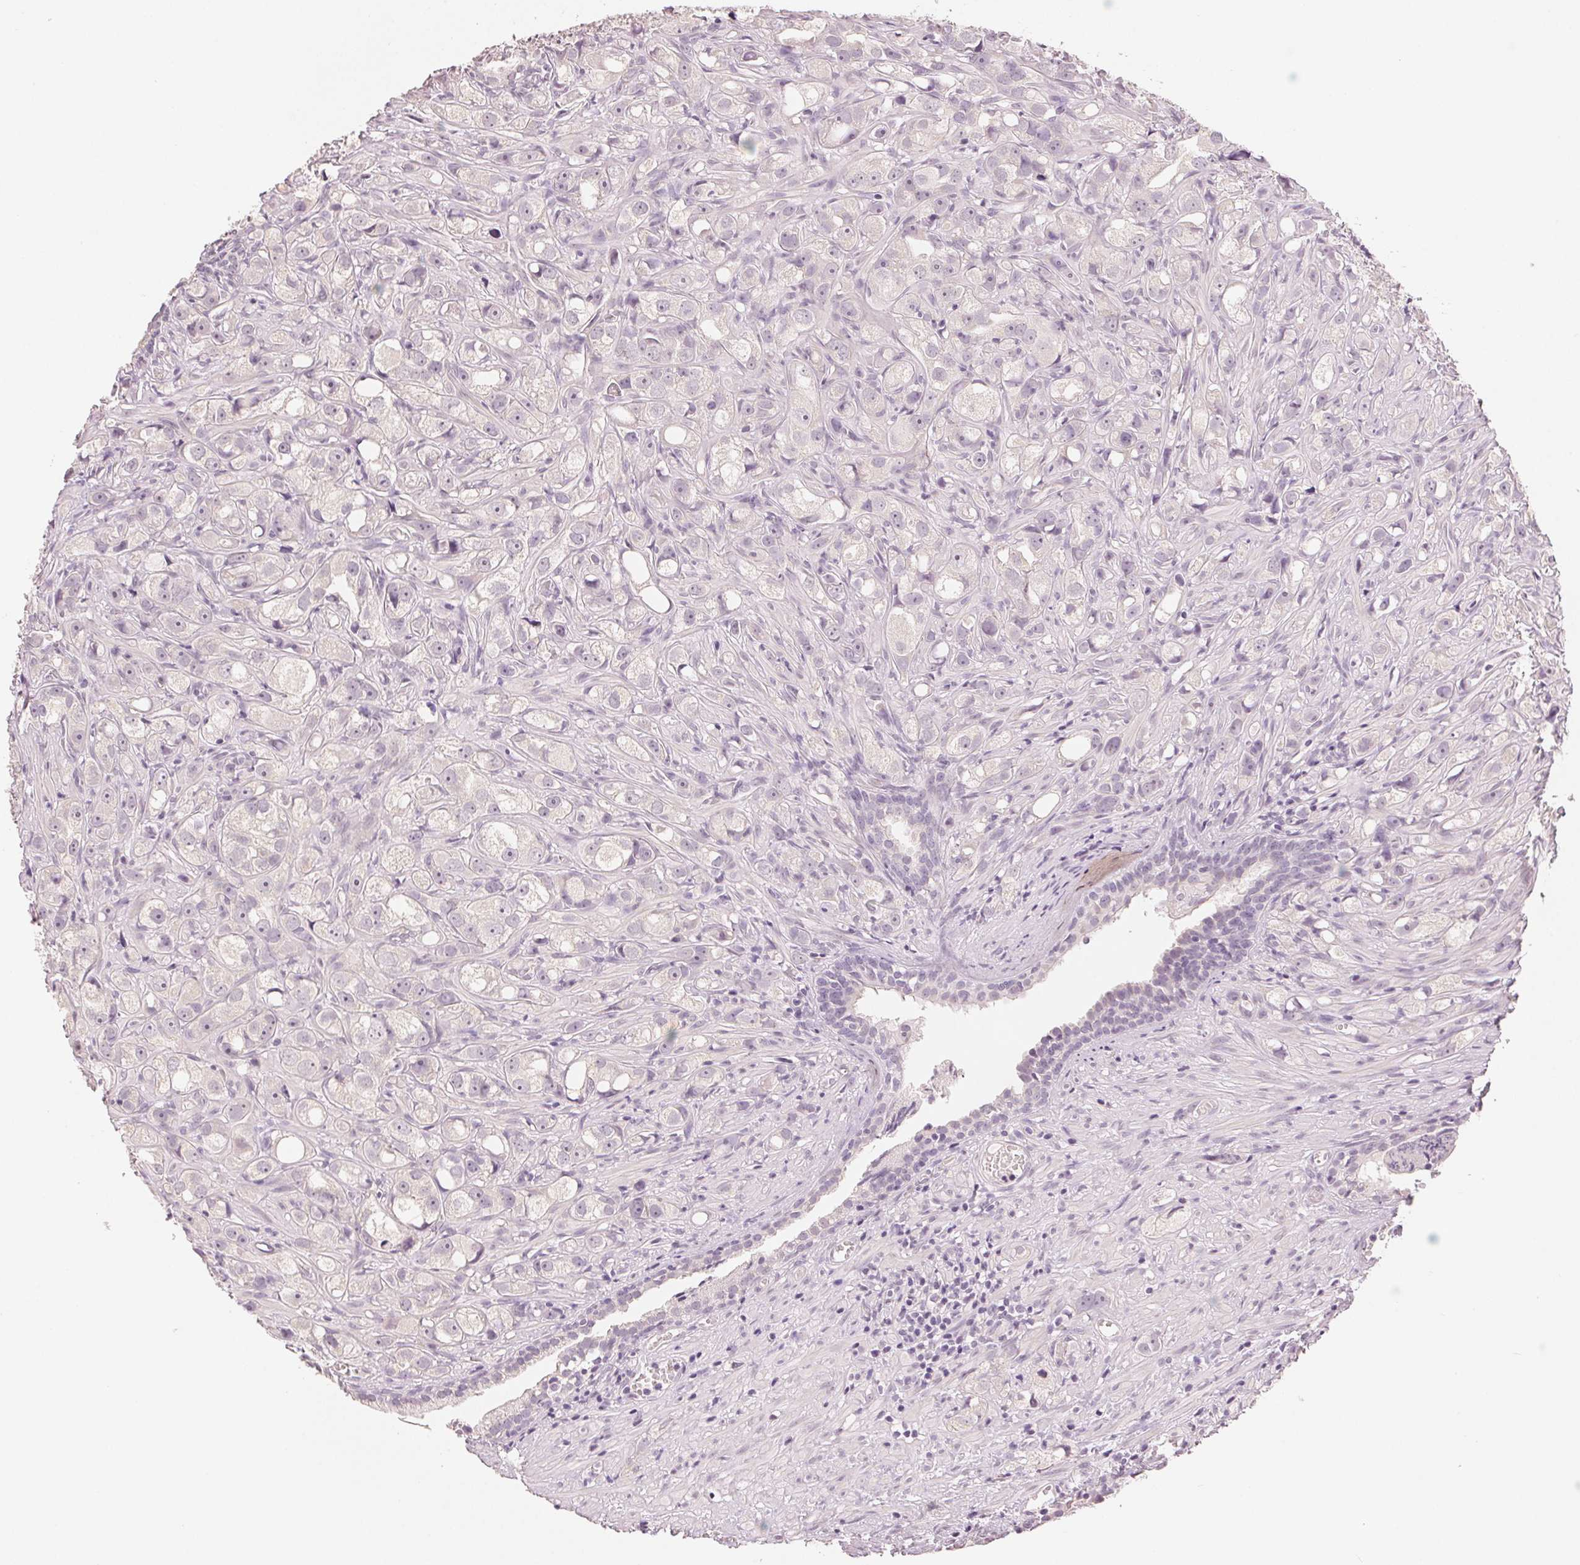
{"staining": {"intensity": "negative", "quantity": "none", "location": "none"}, "tissue": "prostate cancer", "cell_type": "Tumor cells", "image_type": "cancer", "snomed": [{"axis": "morphology", "description": "Adenocarcinoma, High grade"}, {"axis": "topography", "description": "Prostate"}], "caption": "A high-resolution histopathology image shows IHC staining of prostate high-grade adenocarcinoma, which displays no significant positivity in tumor cells.", "gene": "SLC27A5", "patient": {"sex": "male", "age": 75}}